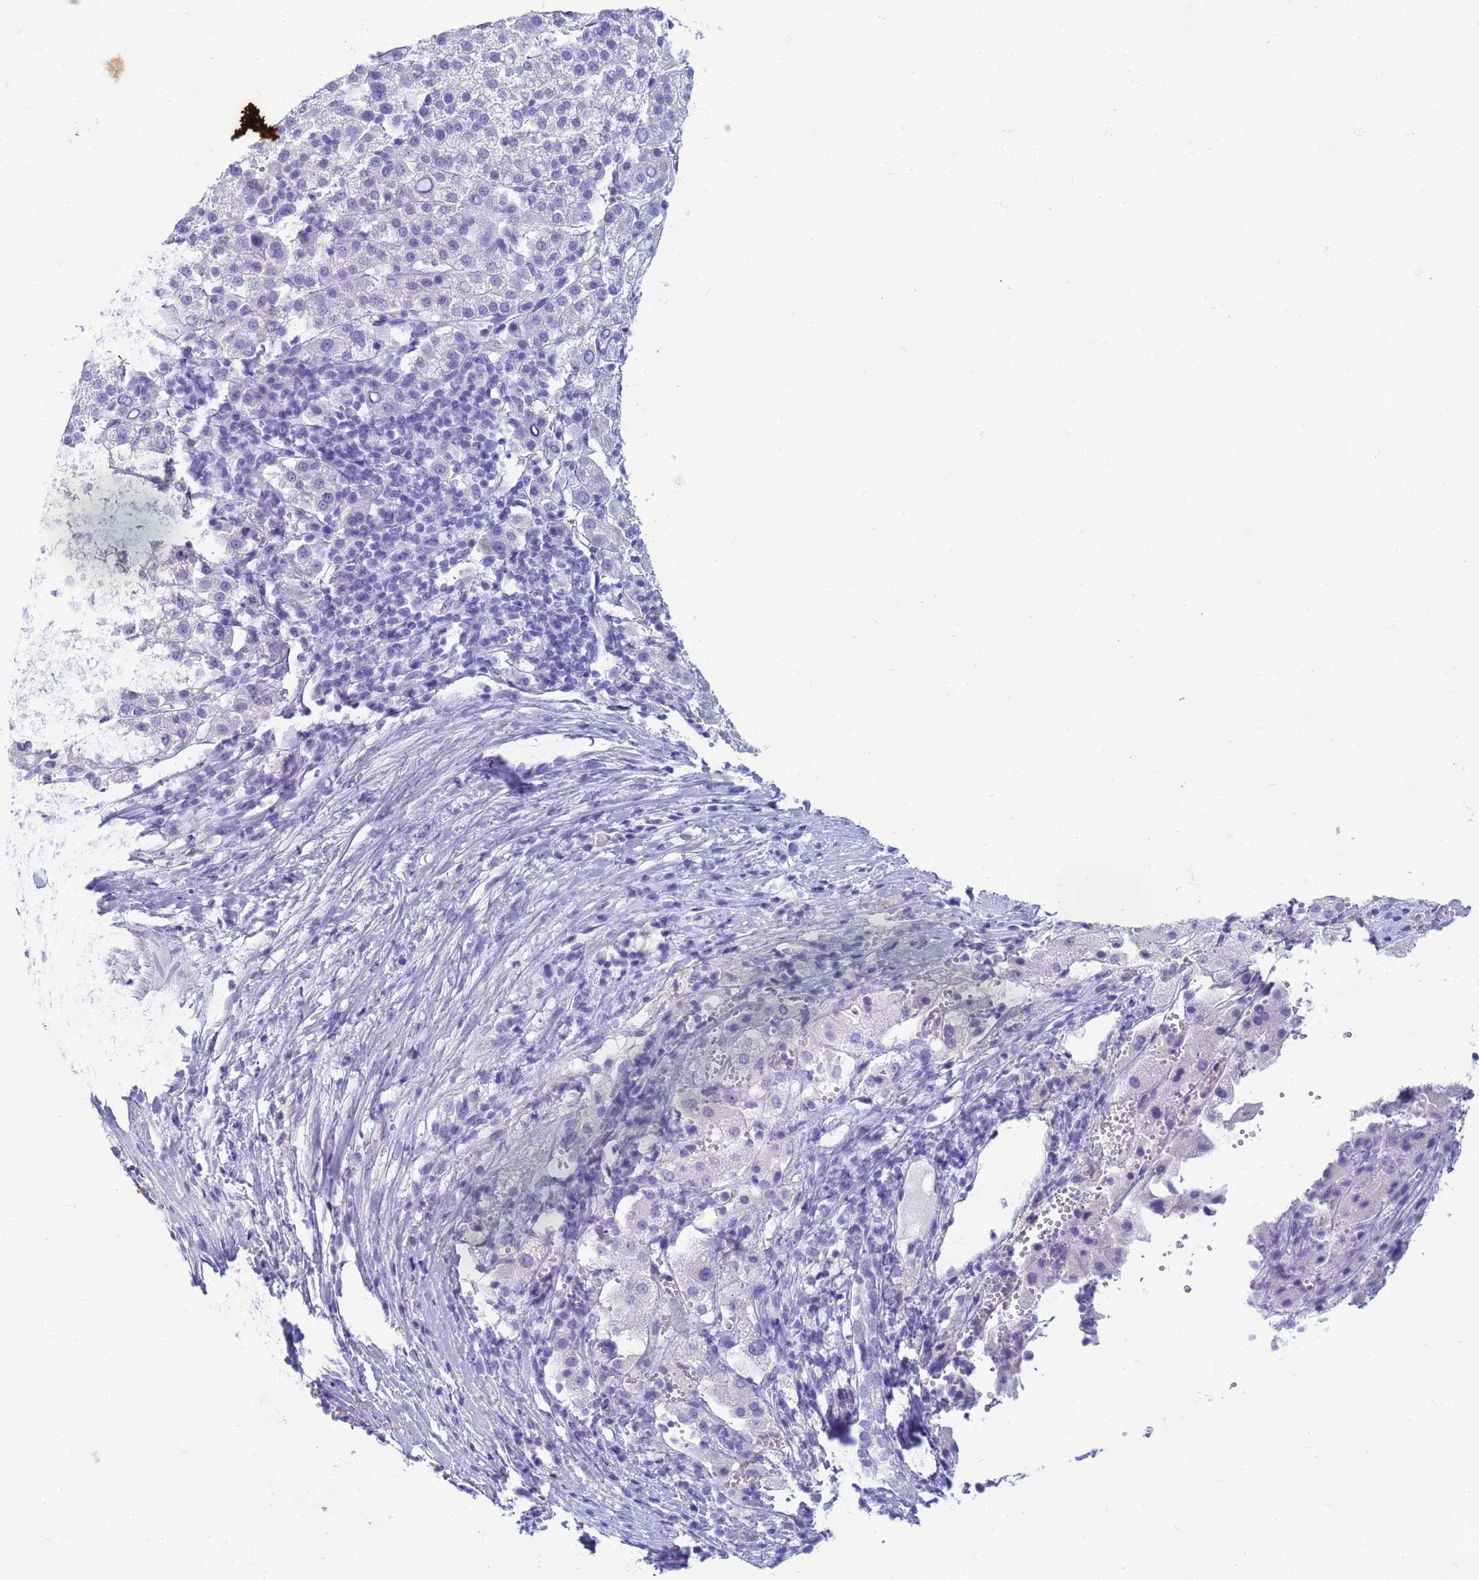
{"staining": {"intensity": "negative", "quantity": "none", "location": "none"}, "tissue": "liver cancer", "cell_type": "Tumor cells", "image_type": "cancer", "snomed": [{"axis": "morphology", "description": "Carcinoma, Hepatocellular, NOS"}, {"axis": "topography", "description": "Liver"}], "caption": "A photomicrograph of human liver cancer (hepatocellular carcinoma) is negative for staining in tumor cells.", "gene": "EEA1", "patient": {"sex": "female", "age": 58}}